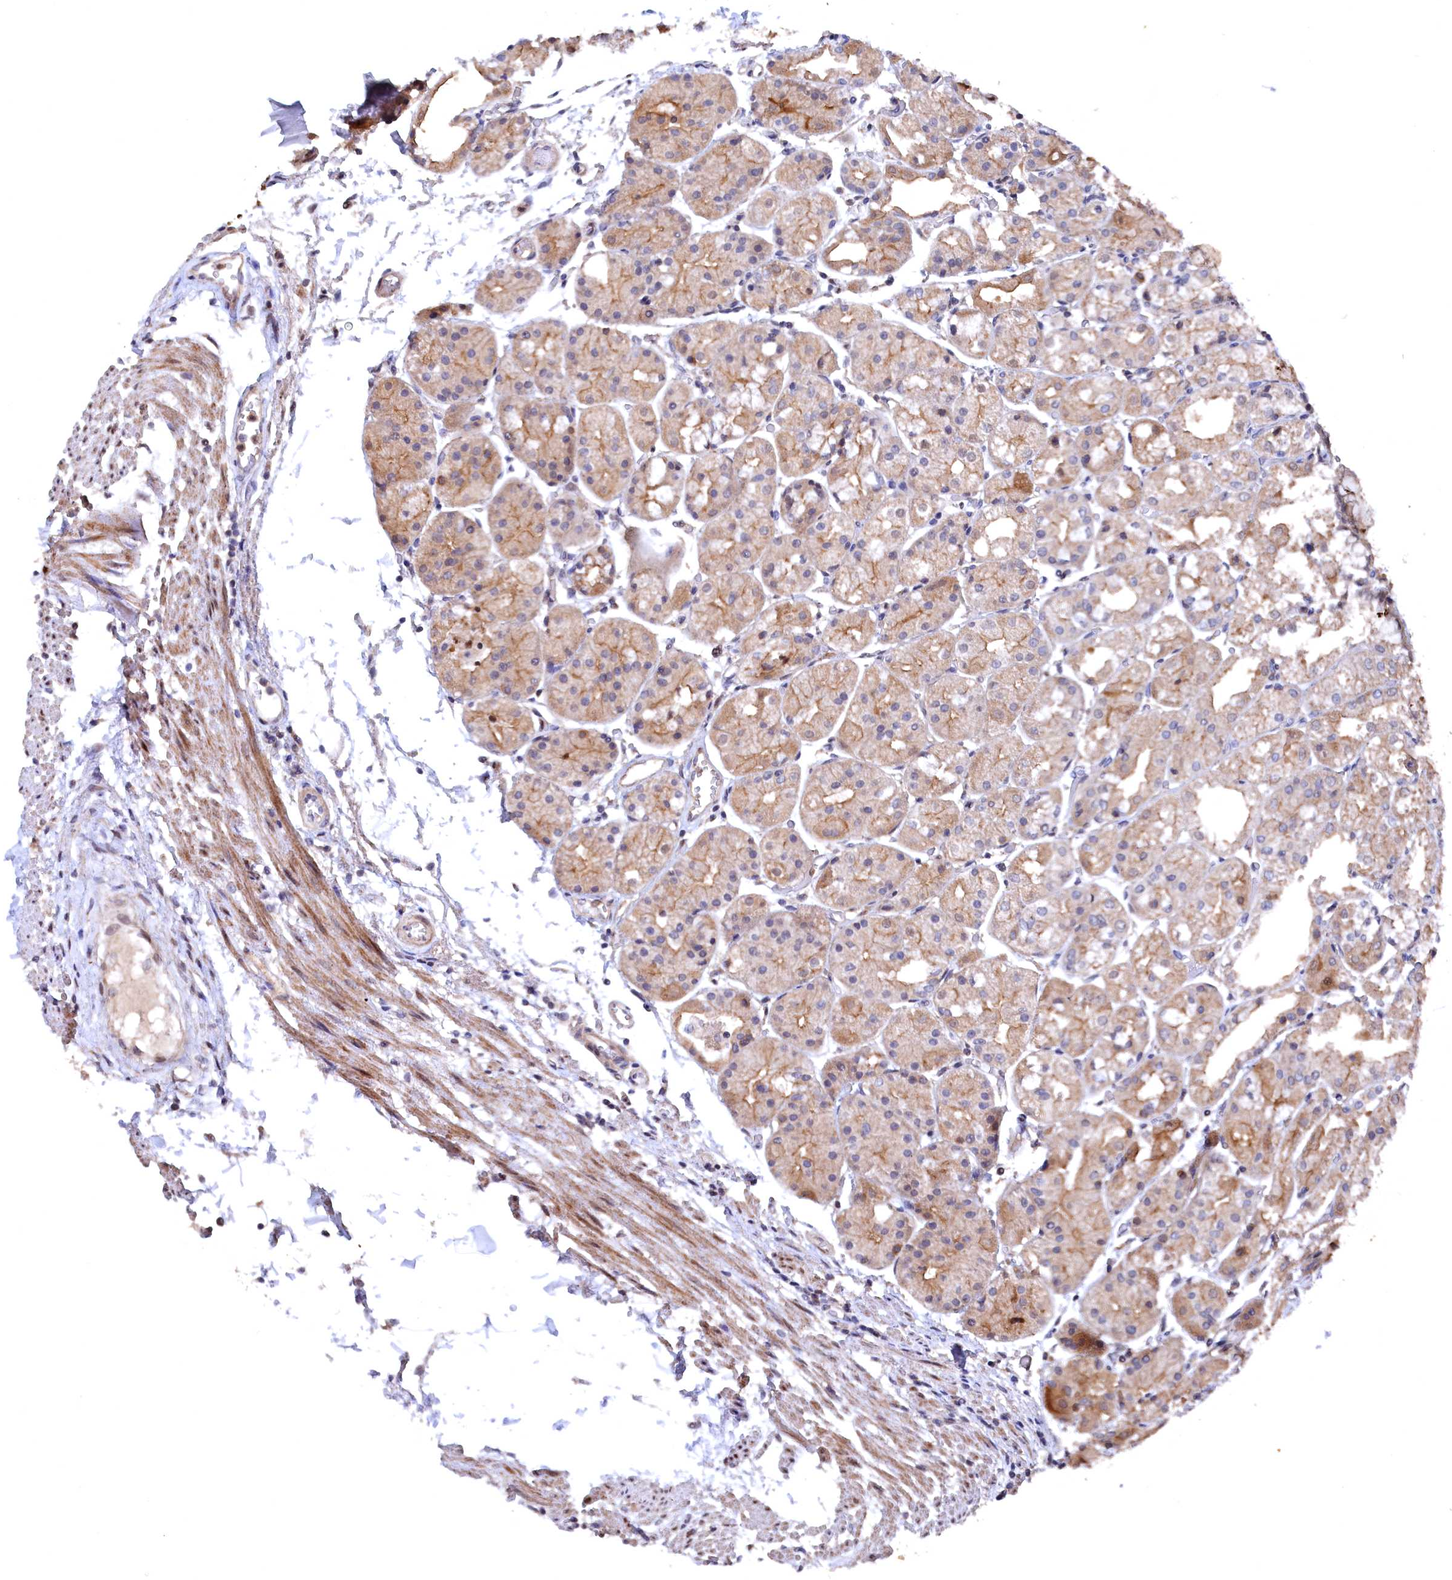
{"staining": {"intensity": "moderate", "quantity": "25%-75%", "location": "cytoplasmic/membranous,nuclear"}, "tissue": "stomach", "cell_type": "Glandular cells", "image_type": "normal", "snomed": [{"axis": "morphology", "description": "Normal tissue, NOS"}, {"axis": "topography", "description": "Stomach, upper"}], "caption": "About 25%-75% of glandular cells in normal human stomach reveal moderate cytoplasmic/membranous,nuclear protein expression as visualized by brown immunohistochemical staining.", "gene": "TMC5", "patient": {"sex": "male", "age": 72}}